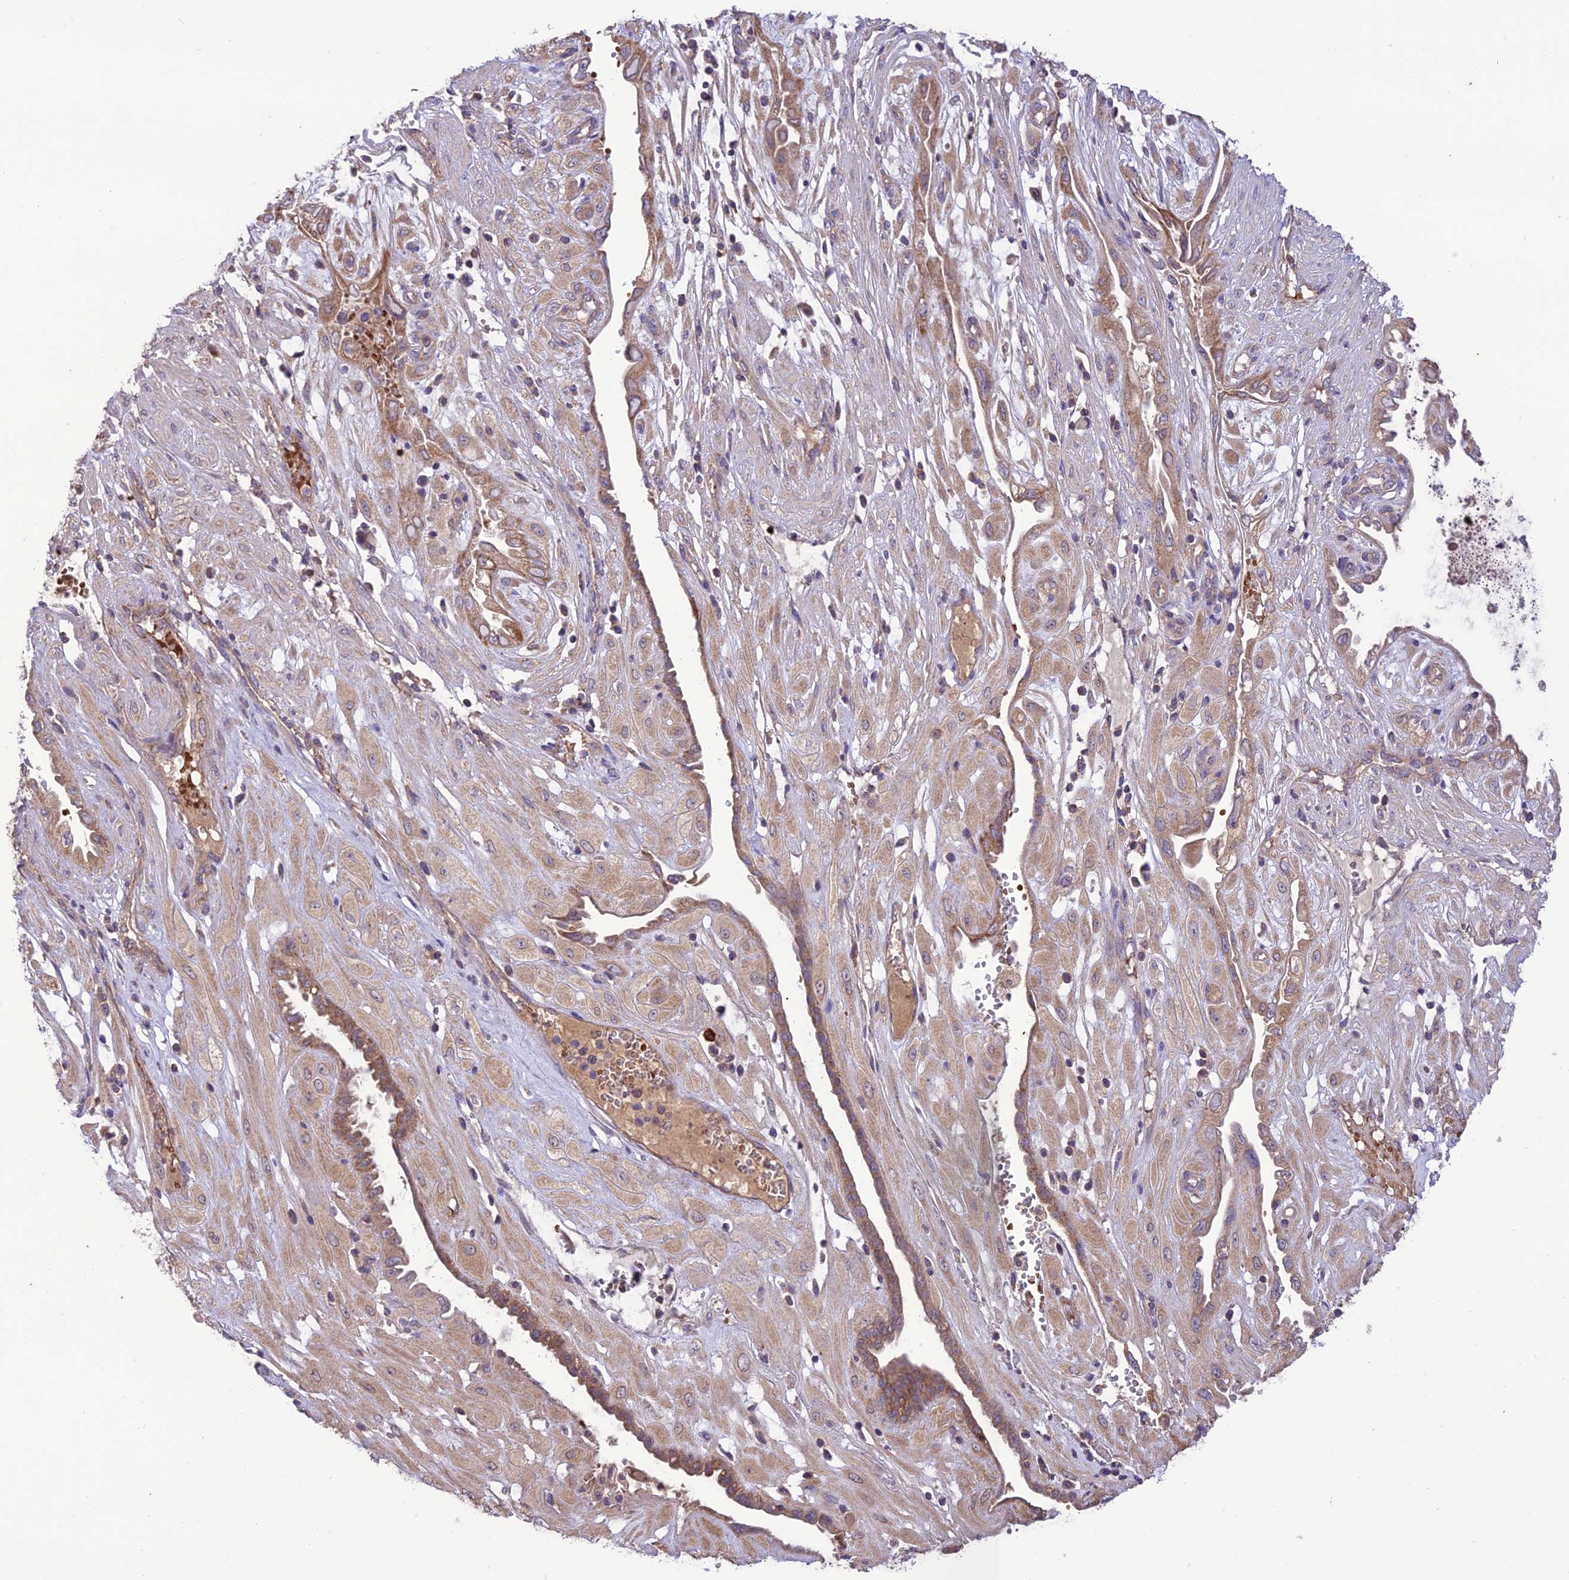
{"staining": {"intensity": "weak", "quantity": ">75%", "location": "cytoplasmic/membranous"}, "tissue": "cervical cancer", "cell_type": "Tumor cells", "image_type": "cancer", "snomed": [{"axis": "morphology", "description": "Squamous cell carcinoma, NOS"}, {"axis": "topography", "description": "Cervix"}], "caption": "About >75% of tumor cells in cervical cancer reveal weak cytoplasmic/membranous protein positivity as visualized by brown immunohistochemical staining.", "gene": "NDUFAF1", "patient": {"sex": "female", "age": 36}}